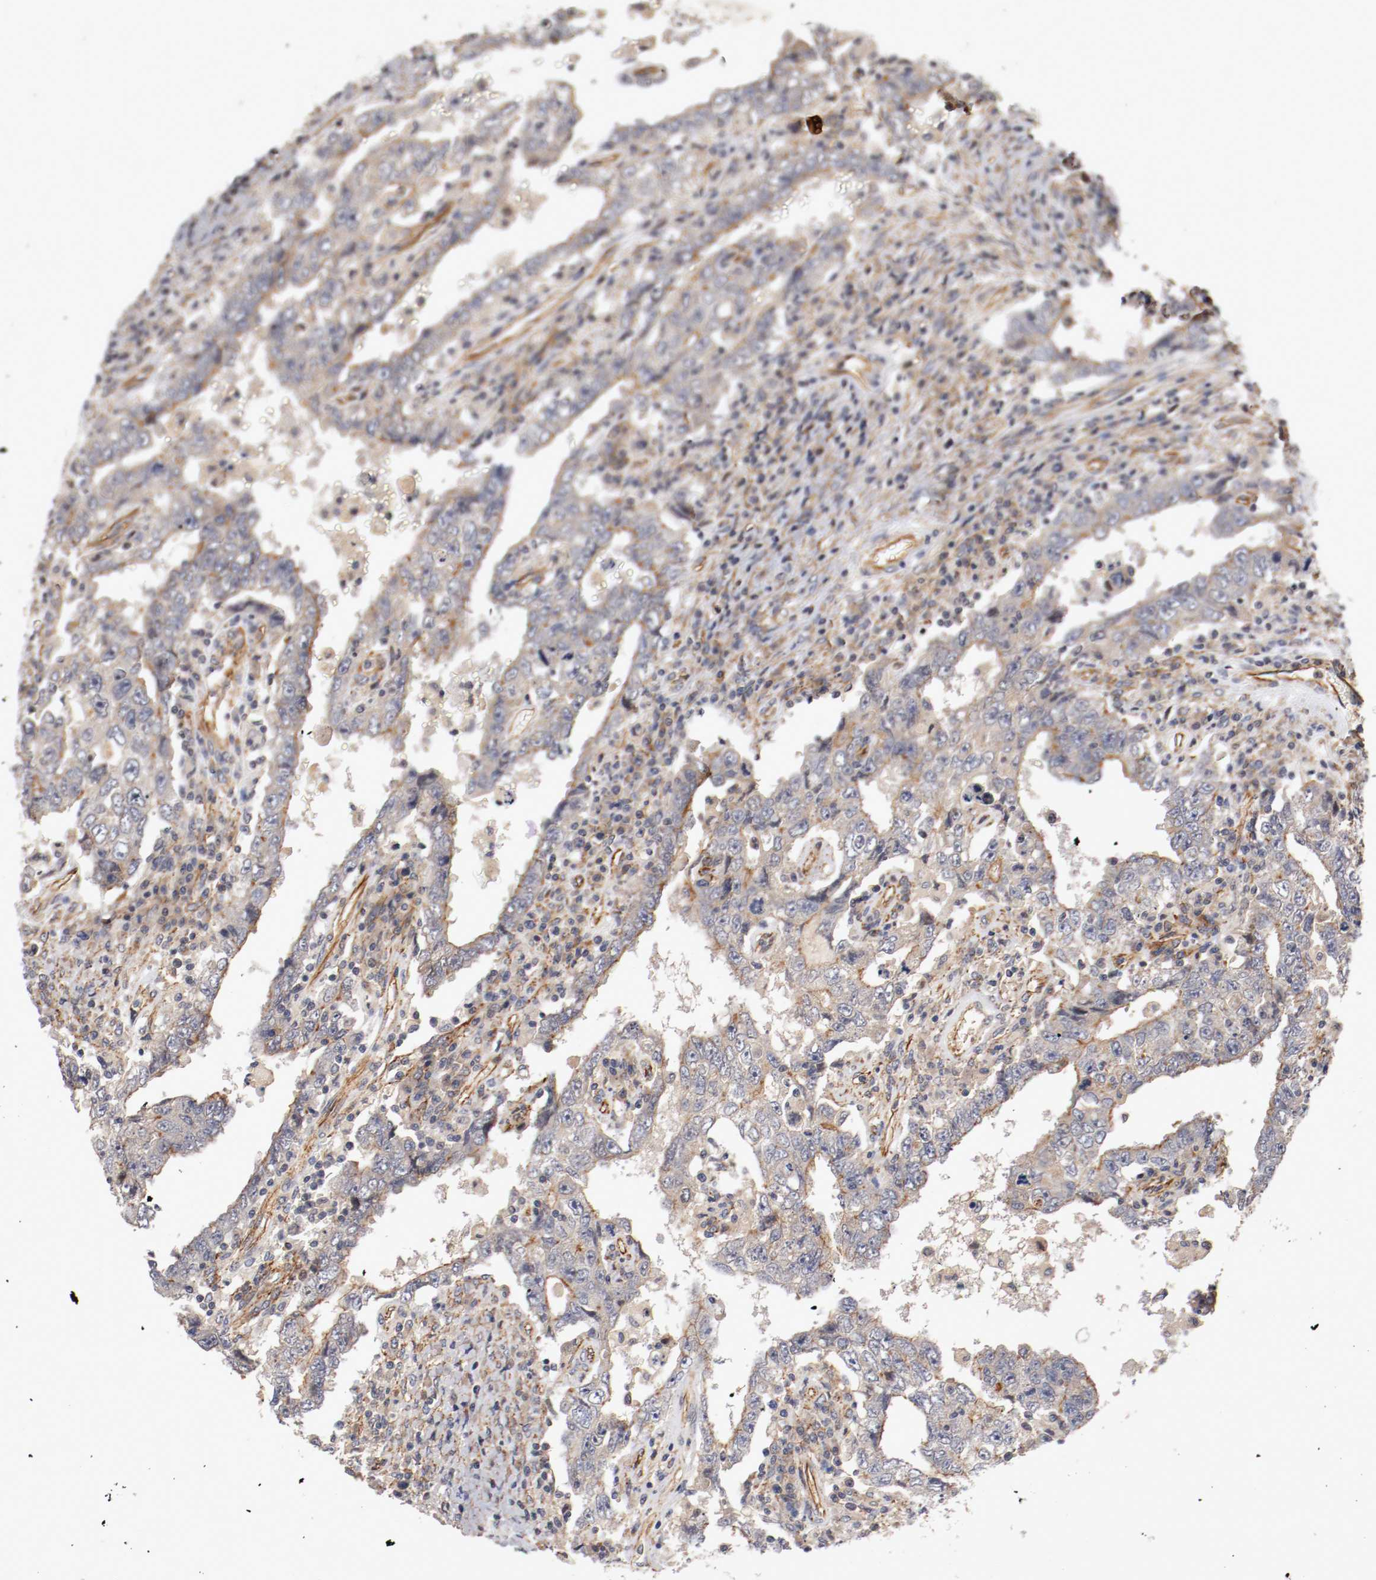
{"staining": {"intensity": "weak", "quantity": "25%-75%", "location": "cytoplasmic/membranous"}, "tissue": "testis cancer", "cell_type": "Tumor cells", "image_type": "cancer", "snomed": [{"axis": "morphology", "description": "Carcinoma, Embryonal, NOS"}, {"axis": "topography", "description": "Testis"}], "caption": "A brown stain labels weak cytoplasmic/membranous staining of a protein in testis embryonal carcinoma tumor cells. Using DAB (3,3'-diaminobenzidine) (brown) and hematoxylin (blue) stains, captured at high magnification using brightfield microscopy.", "gene": "TYK2", "patient": {"sex": "male", "age": 26}}